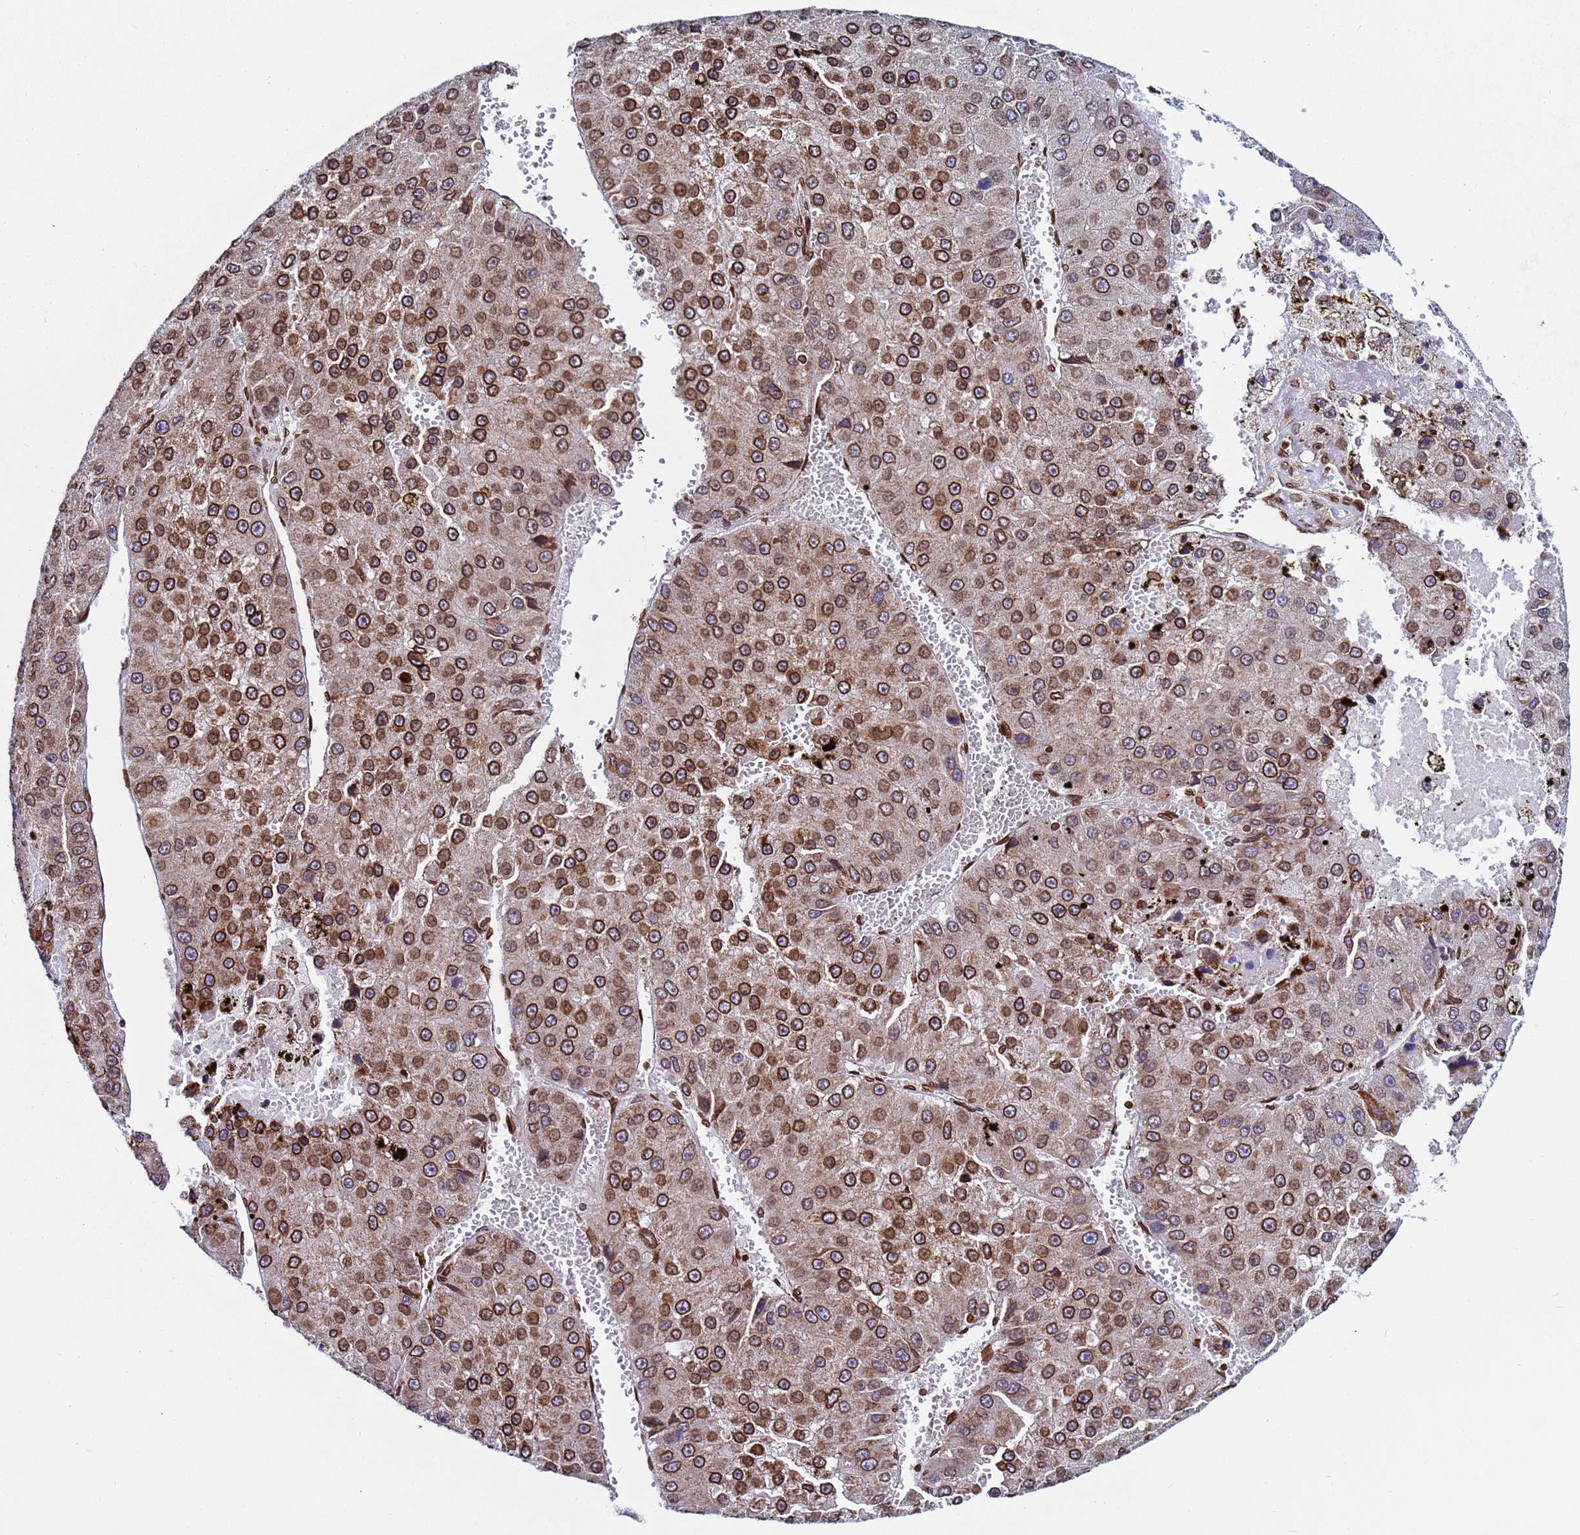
{"staining": {"intensity": "strong", "quantity": ">75%", "location": "cytoplasmic/membranous,nuclear"}, "tissue": "liver cancer", "cell_type": "Tumor cells", "image_type": "cancer", "snomed": [{"axis": "morphology", "description": "Carcinoma, Hepatocellular, NOS"}, {"axis": "topography", "description": "Liver"}], "caption": "High-magnification brightfield microscopy of liver cancer (hepatocellular carcinoma) stained with DAB (brown) and counterstained with hematoxylin (blue). tumor cells exhibit strong cytoplasmic/membranous and nuclear positivity is present in about>75% of cells. The protein of interest is stained brown, and the nuclei are stained in blue (DAB (3,3'-diaminobenzidine) IHC with brightfield microscopy, high magnification).", "gene": "TOR1AIP1", "patient": {"sex": "female", "age": 73}}